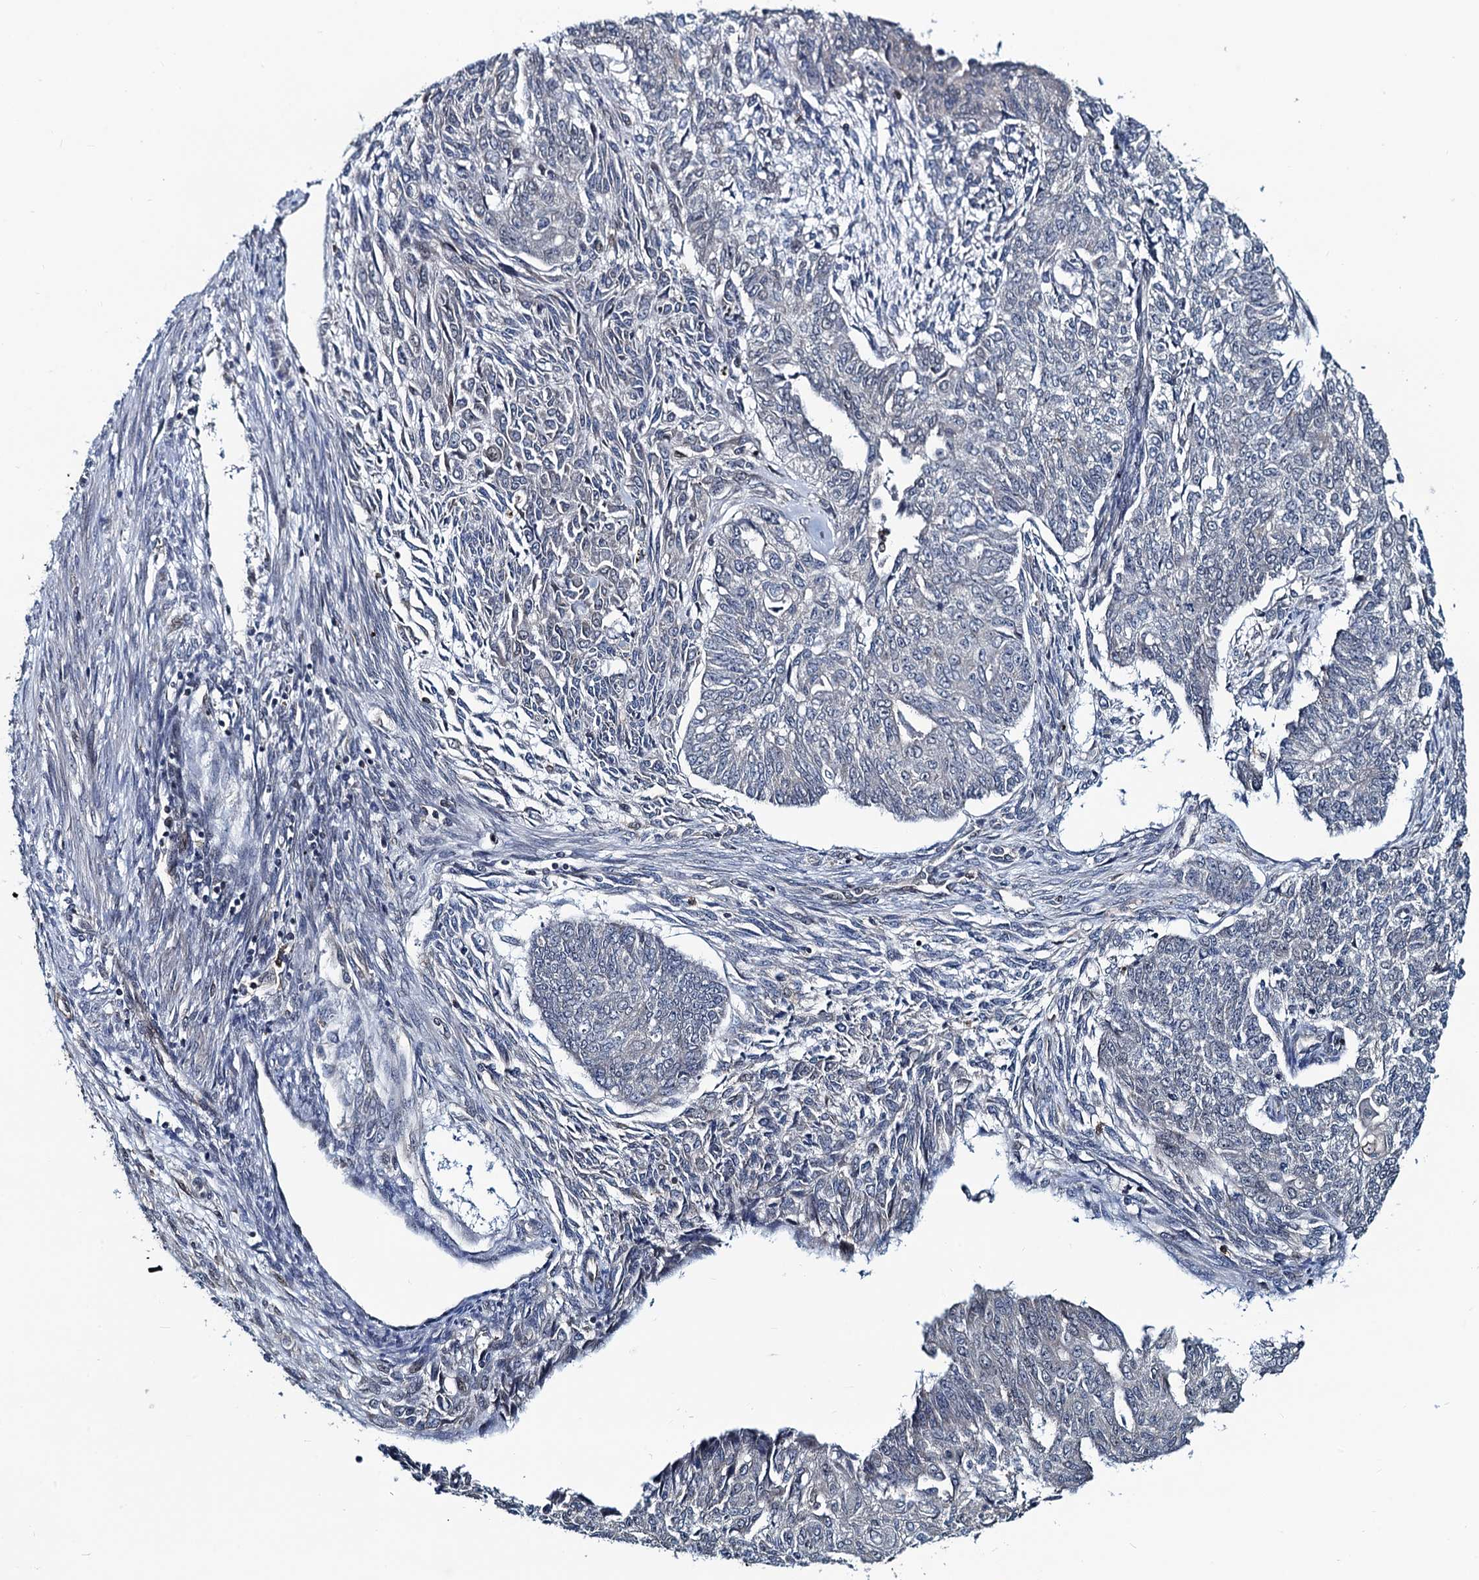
{"staining": {"intensity": "negative", "quantity": "none", "location": "none"}, "tissue": "endometrial cancer", "cell_type": "Tumor cells", "image_type": "cancer", "snomed": [{"axis": "morphology", "description": "Adenocarcinoma, NOS"}, {"axis": "topography", "description": "Endometrium"}], "caption": "IHC of endometrial cancer exhibits no staining in tumor cells.", "gene": "RNF125", "patient": {"sex": "female", "age": 32}}